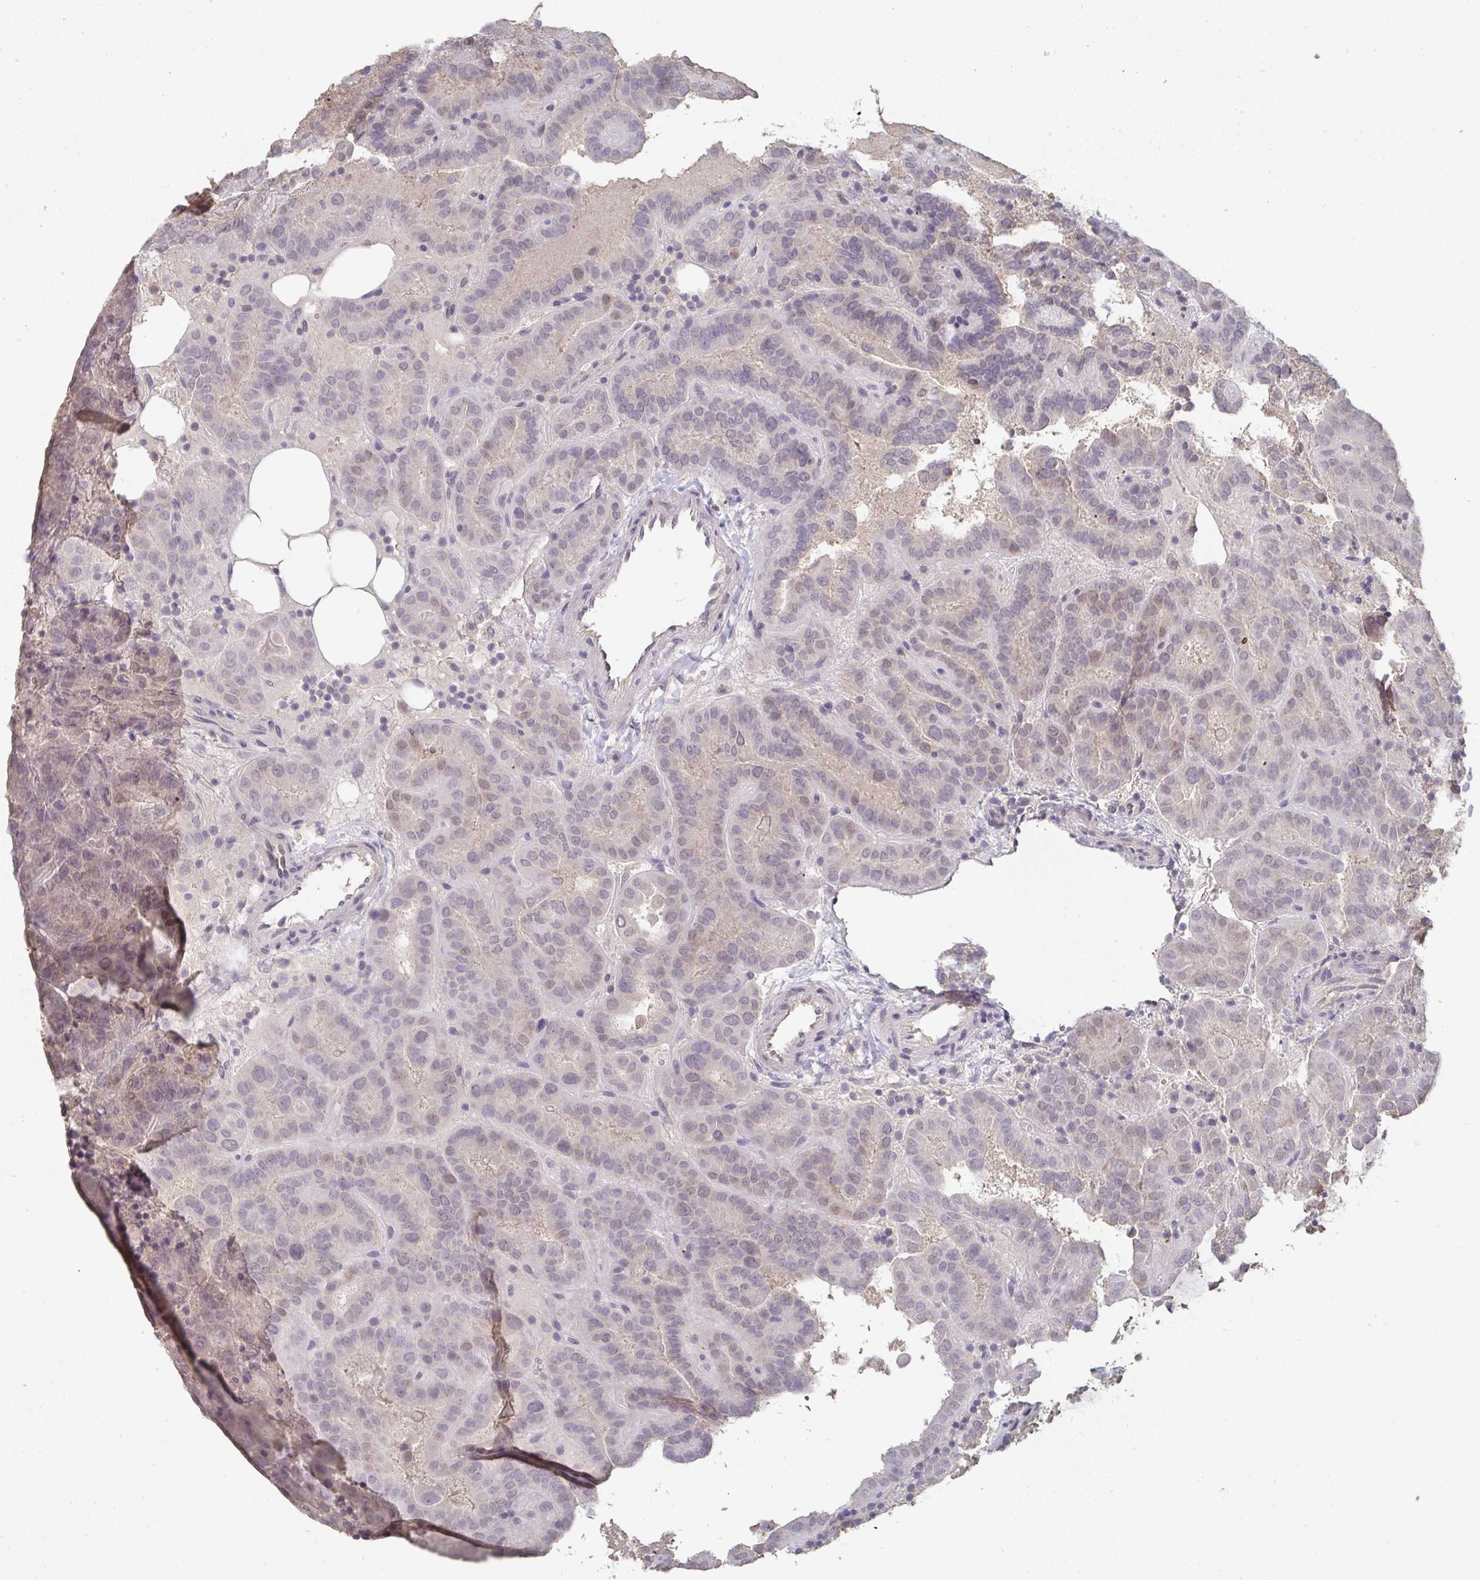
{"staining": {"intensity": "negative", "quantity": "none", "location": "none"}, "tissue": "thyroid cancer", "cell_type": "Tumor cells", "image_type": "cancer", "snomed": [{"axis": "morphology", "description": "Papillary adenocarcinoma, NOS"}, {"axis": "topography", "description": "Thyroid gland"}], "caption": "Micrograph shows no protein positivity in tumor cells of papillary adenocarcinoma (thyroid) tissue. (DAB (3,3'-diaminobenzidine) IHC, high magnification).", "gene": "LIX1", "patient": {"sex": "female", "age": 46}}